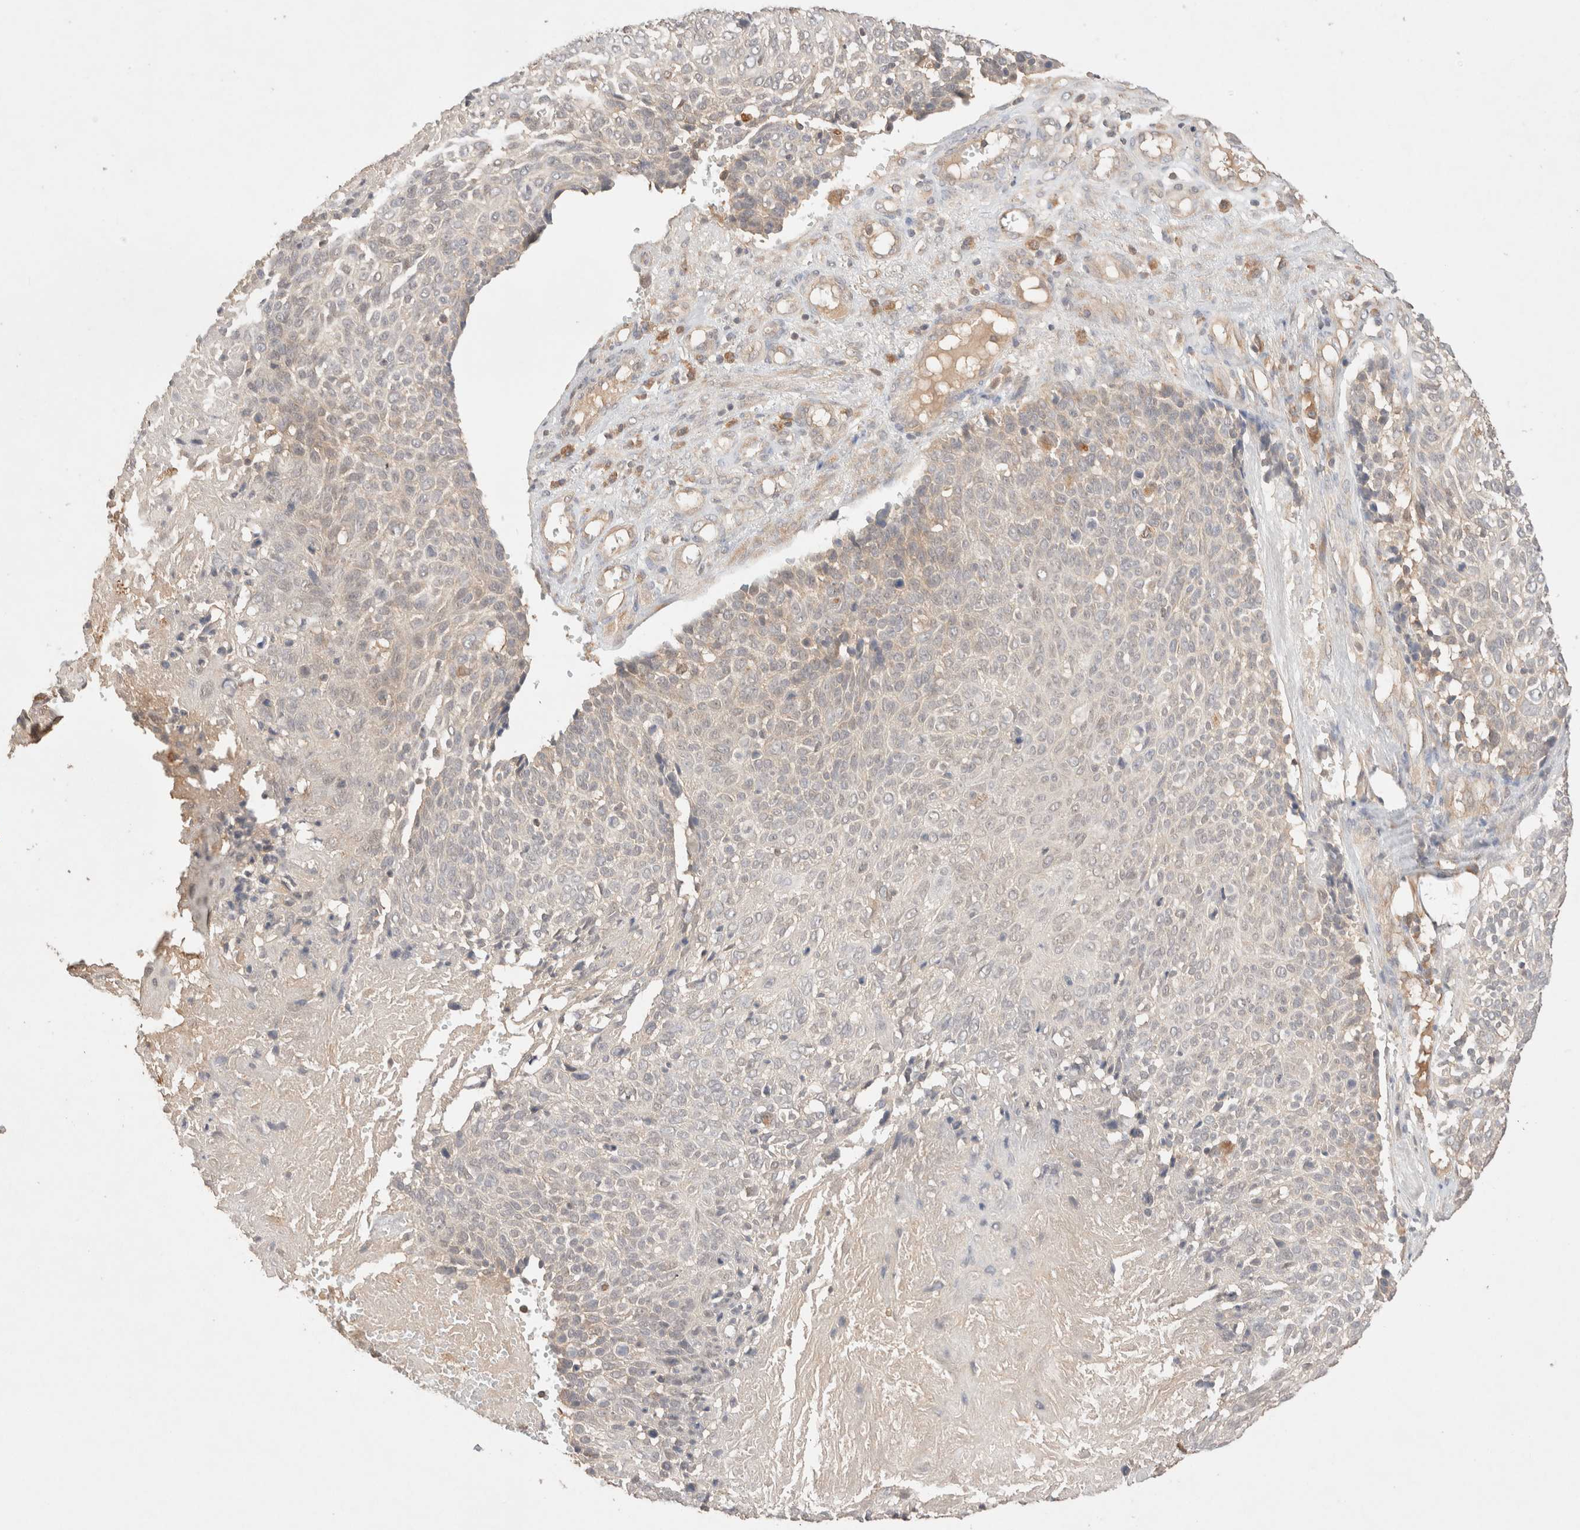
{"staining": {"intensity": "moderate", "quantity": "25%-75%", "location": "nuclear"}, "tissue": "cervical cancer", "cell_type": "Tumor cells", "image_type": "cancer", "snomed": [{"axis": "morphology", "description": "Squamous cell carcinoma, NOS"}, {"axis": "topography", "description": "Cervix"}], "caption": "Immunohistochemistry (IHC) of cervical squamous cell carcinoma displays medium levels of moderate nuclear positivity in approximately 25%-75% of tumor cells.", "gene": "CARNMT1", "patient": {"sex": "female", "age": 74}}